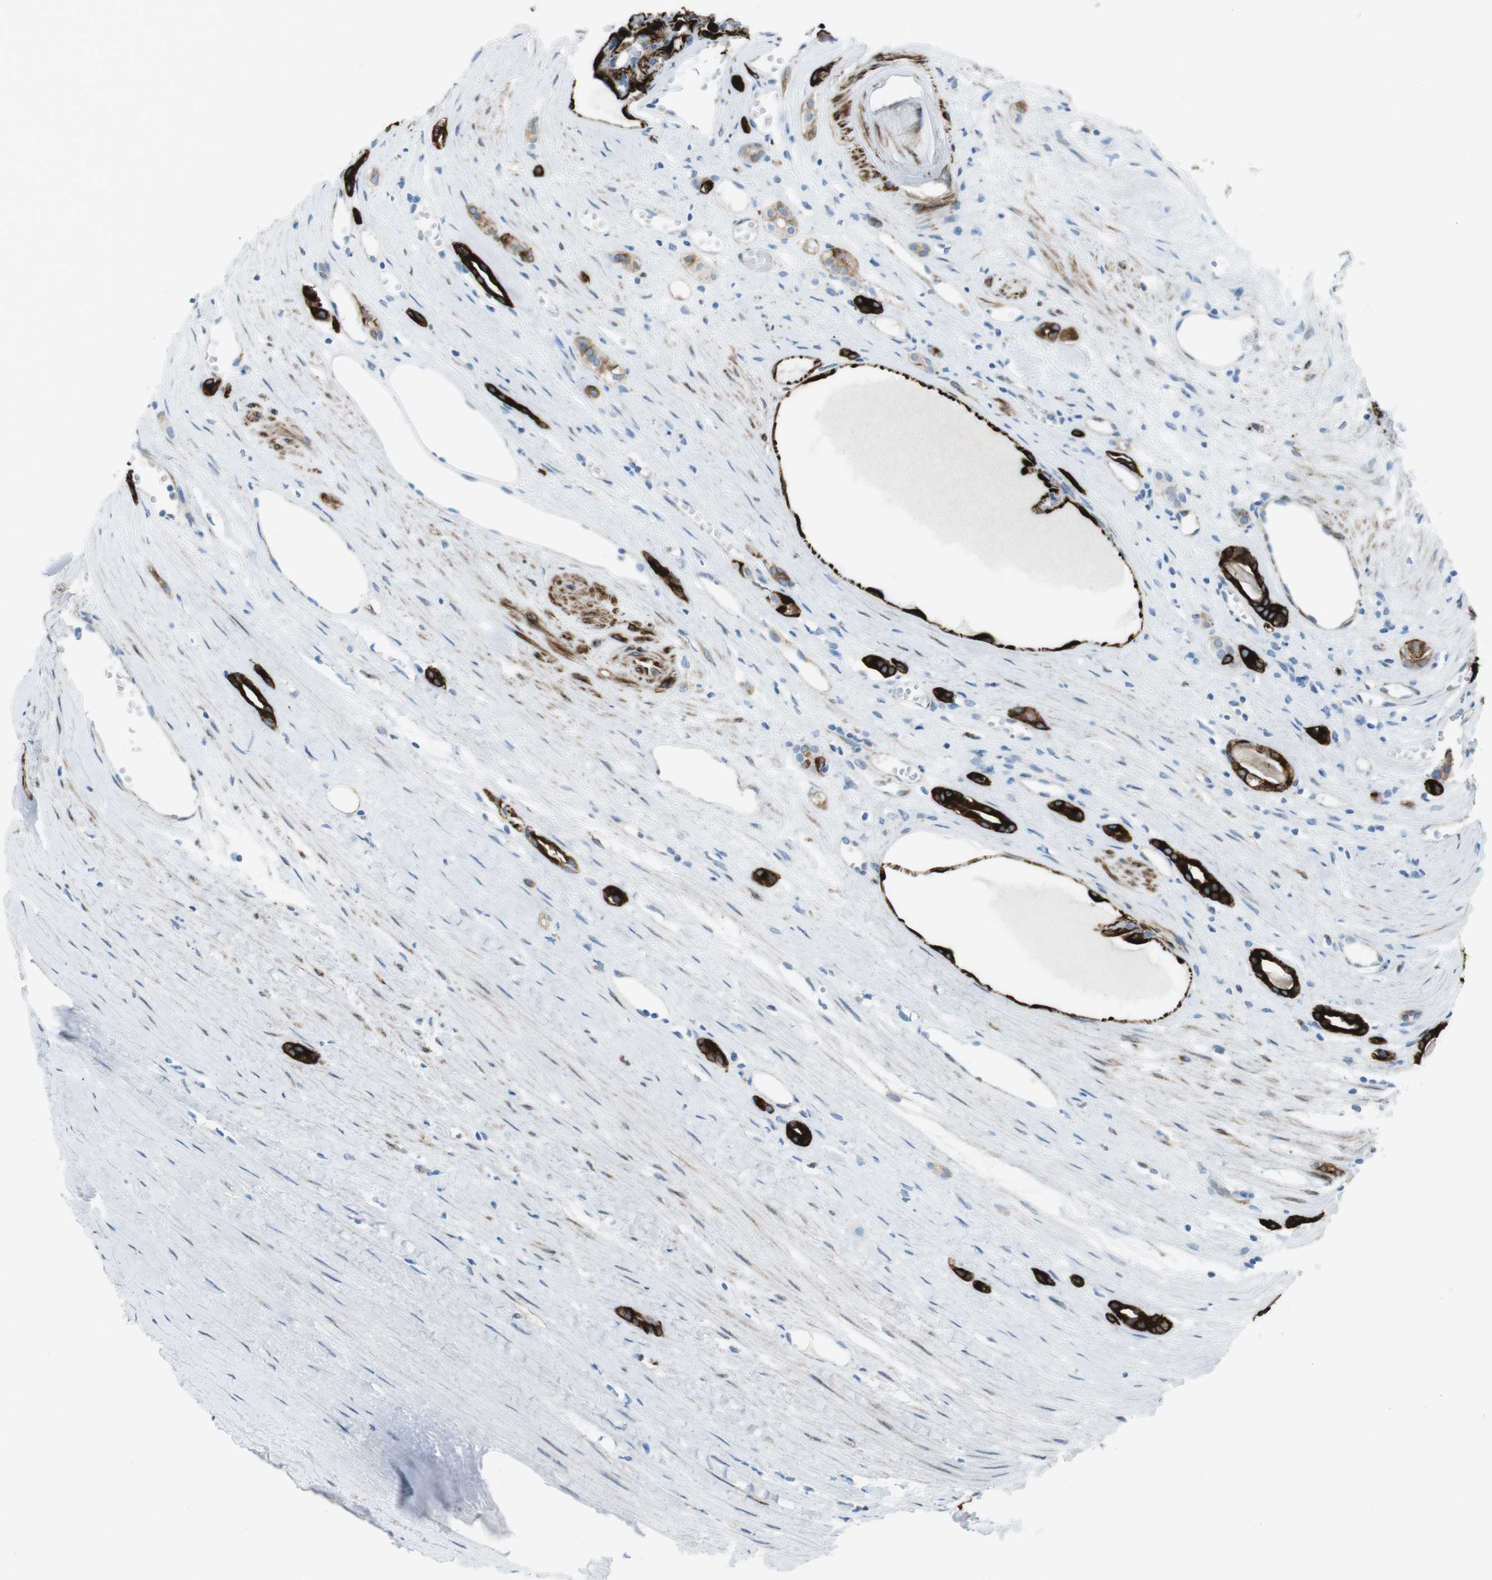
{"staining": {"intensity": "negative", "quantity": "none", "location": "none"}, "tissue": "renal cancer", "cell_type": "Tumor cells", "image_type": "cancer", "snomed": [{"axis": "morphology", "description": "Adenocarcinoma, NOS"}, {"axis": "topography", "description": "Kidney"}], "caption": "Tumor cells show no significant positivity in adenocarcinoma (renal). The staining was performed using DAB to visualize the protein expression in brown, while the nuclei were stained in blue with hematoxylin (Magnification: 20x).", "gene": "TUBB2A", "patient": {"sex": "male", "age": 56}}